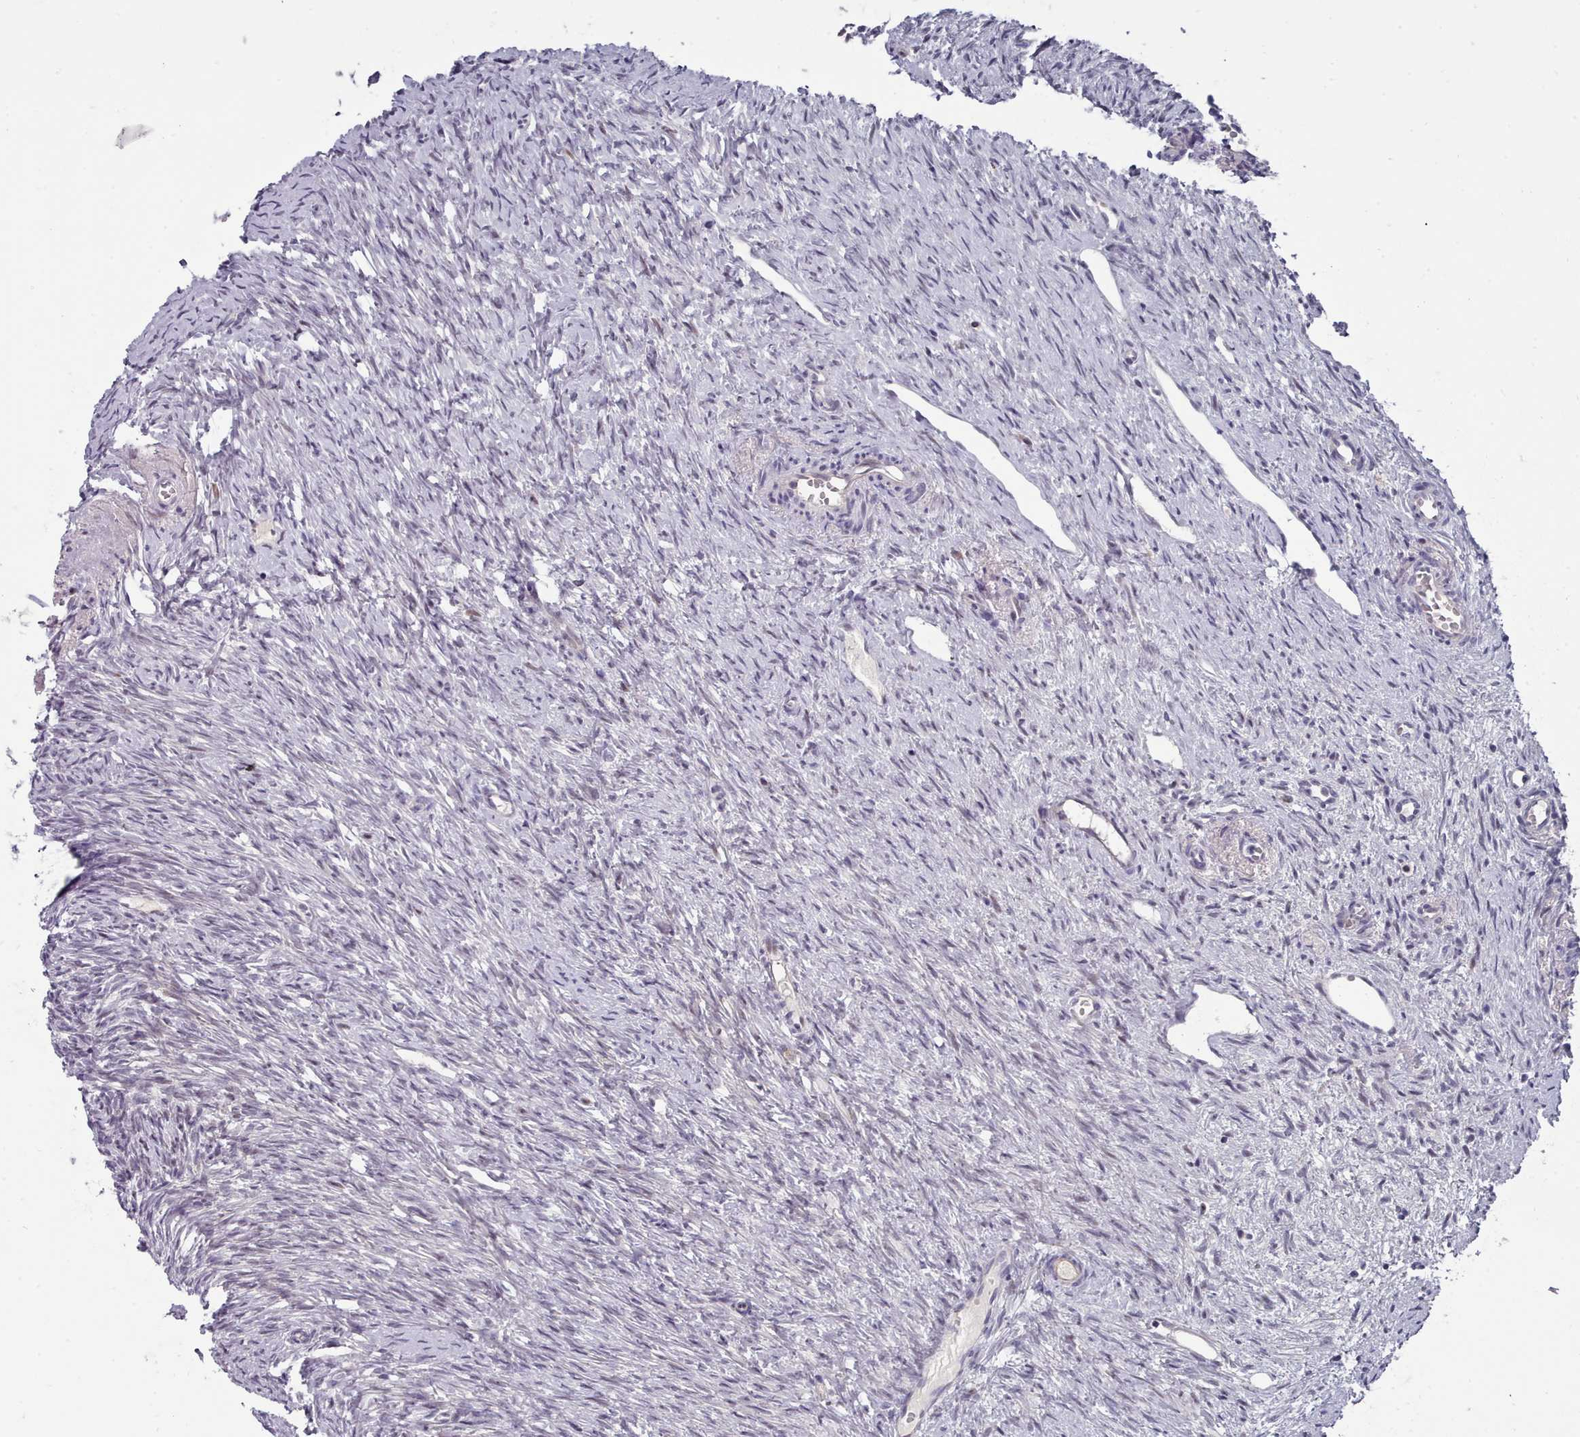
{"staining": {"intensity": "negative", "quantity": "none", "location": "none"}, "tissue": "ovary", "cell_type": "Ovarian stroma cells", "image_type": "normal", "snomed": [{"axis": "morphology", "description": "Normal tissue, NOS"}, {"axis": "topography", "description": "Ovary"}], "caption": "Immunohistochemistry photomicrograph of benign ovary: ovary stained with DAB (3,3'-diaminobenzidine) displays no significant protein staining in ovarian stroma cells. (Stains: DAB IHC with hematoxylin counter stain, Microscopy: brightfield microscopy at high magnification).", "gene": "GINS1", "patient": {"sex": "female", "age": 51}}